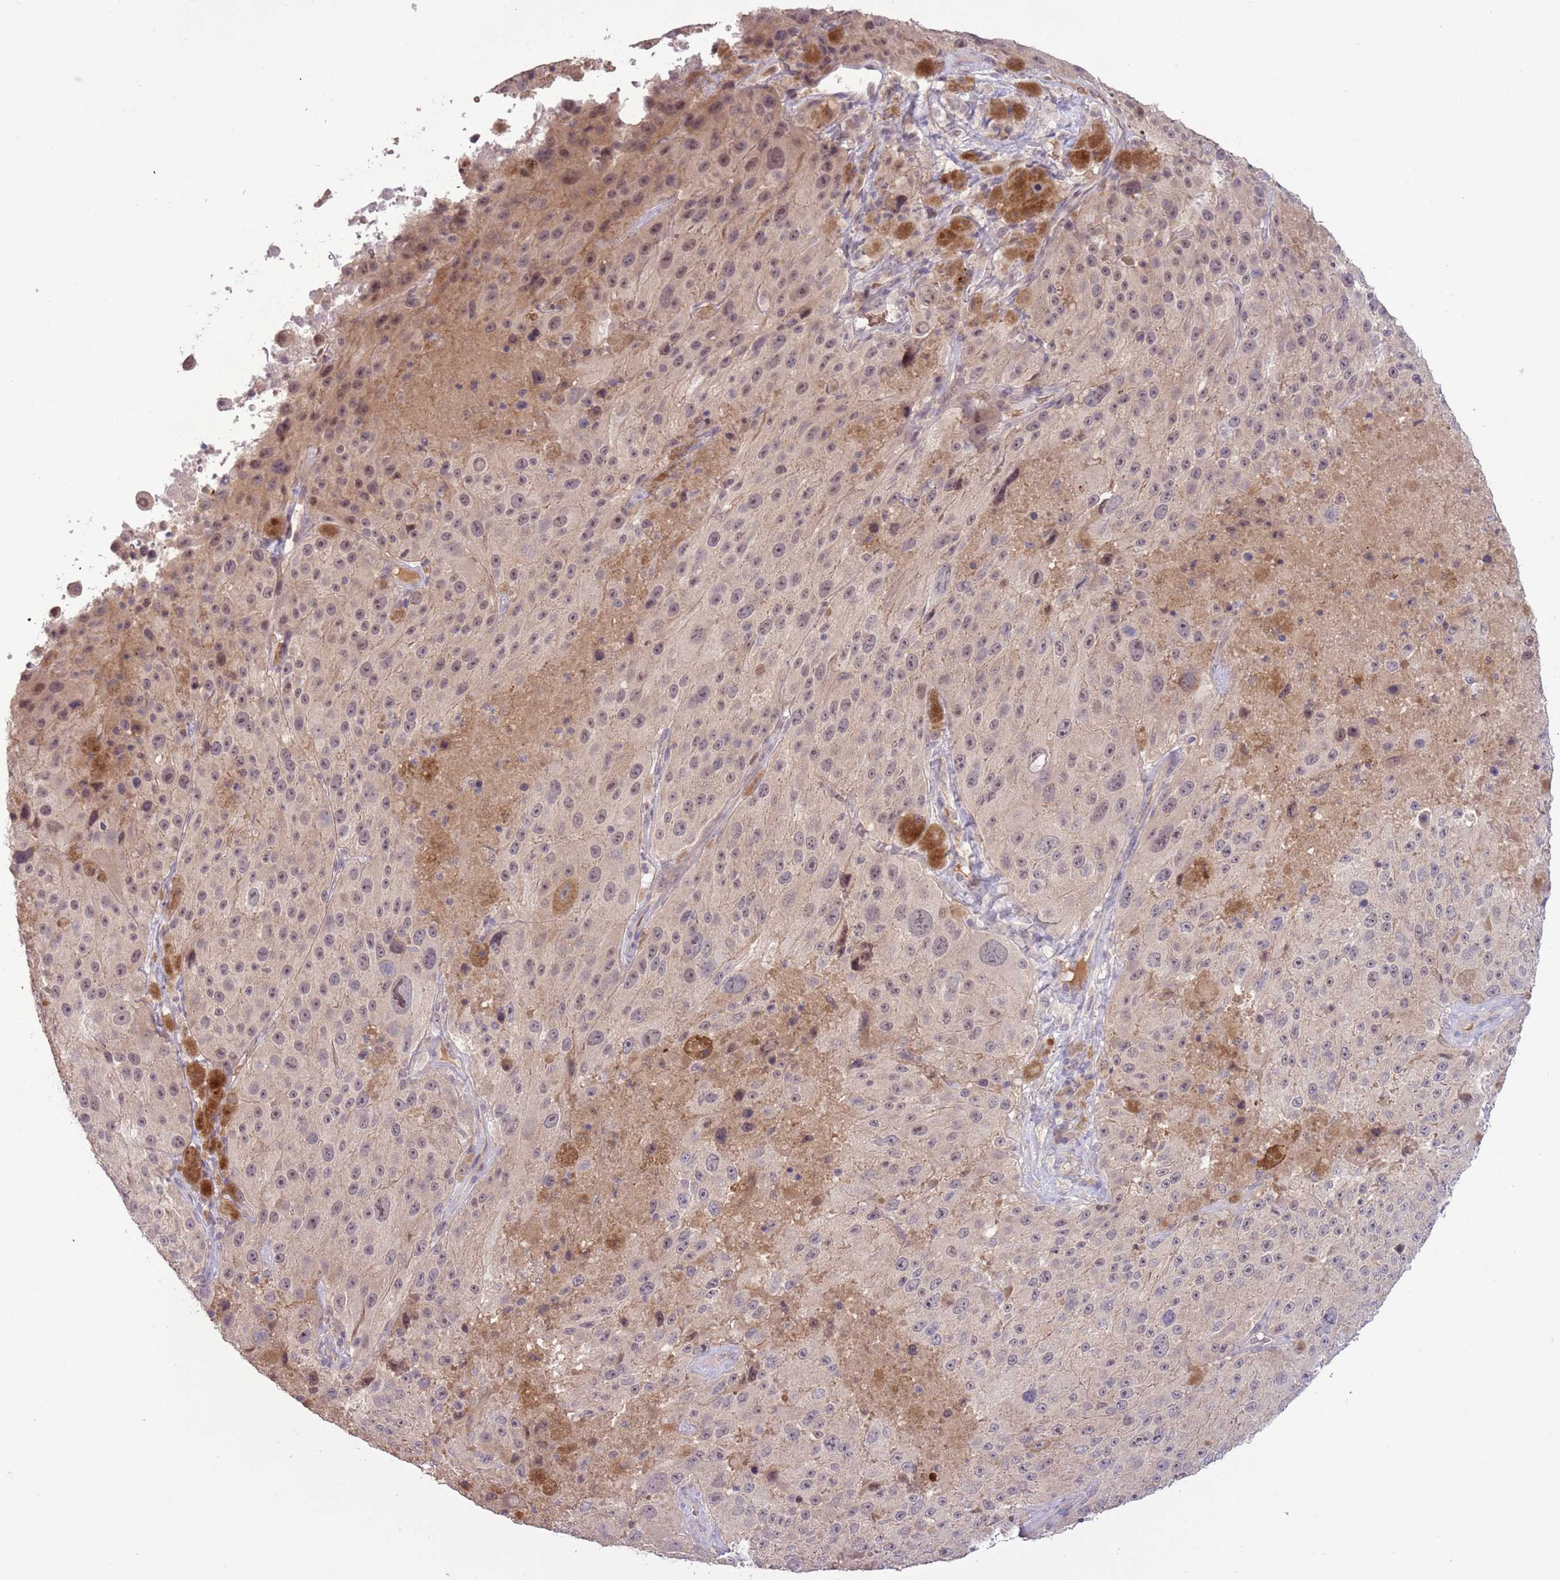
{"staining": {"intensity": "negative", "quantity": "none", "location": "none"}, "tissue": "melanoma", "cell_type": "Tumor cells", "image_type": "cancer", "snomed": [{"axis": "morphology", "description": "Malignant melanoma, Metastatic site"}, {"axis": "topography", "description": "Lymph node"}], "caption": "High power microscopy image of an immunohistochemistry histopathology image of malignant melanoma (metastatic site), revealing no significant positivity in tumor cells.", "gene": "SHROOM3", "patient": {"sex": "male", "age": 62}}